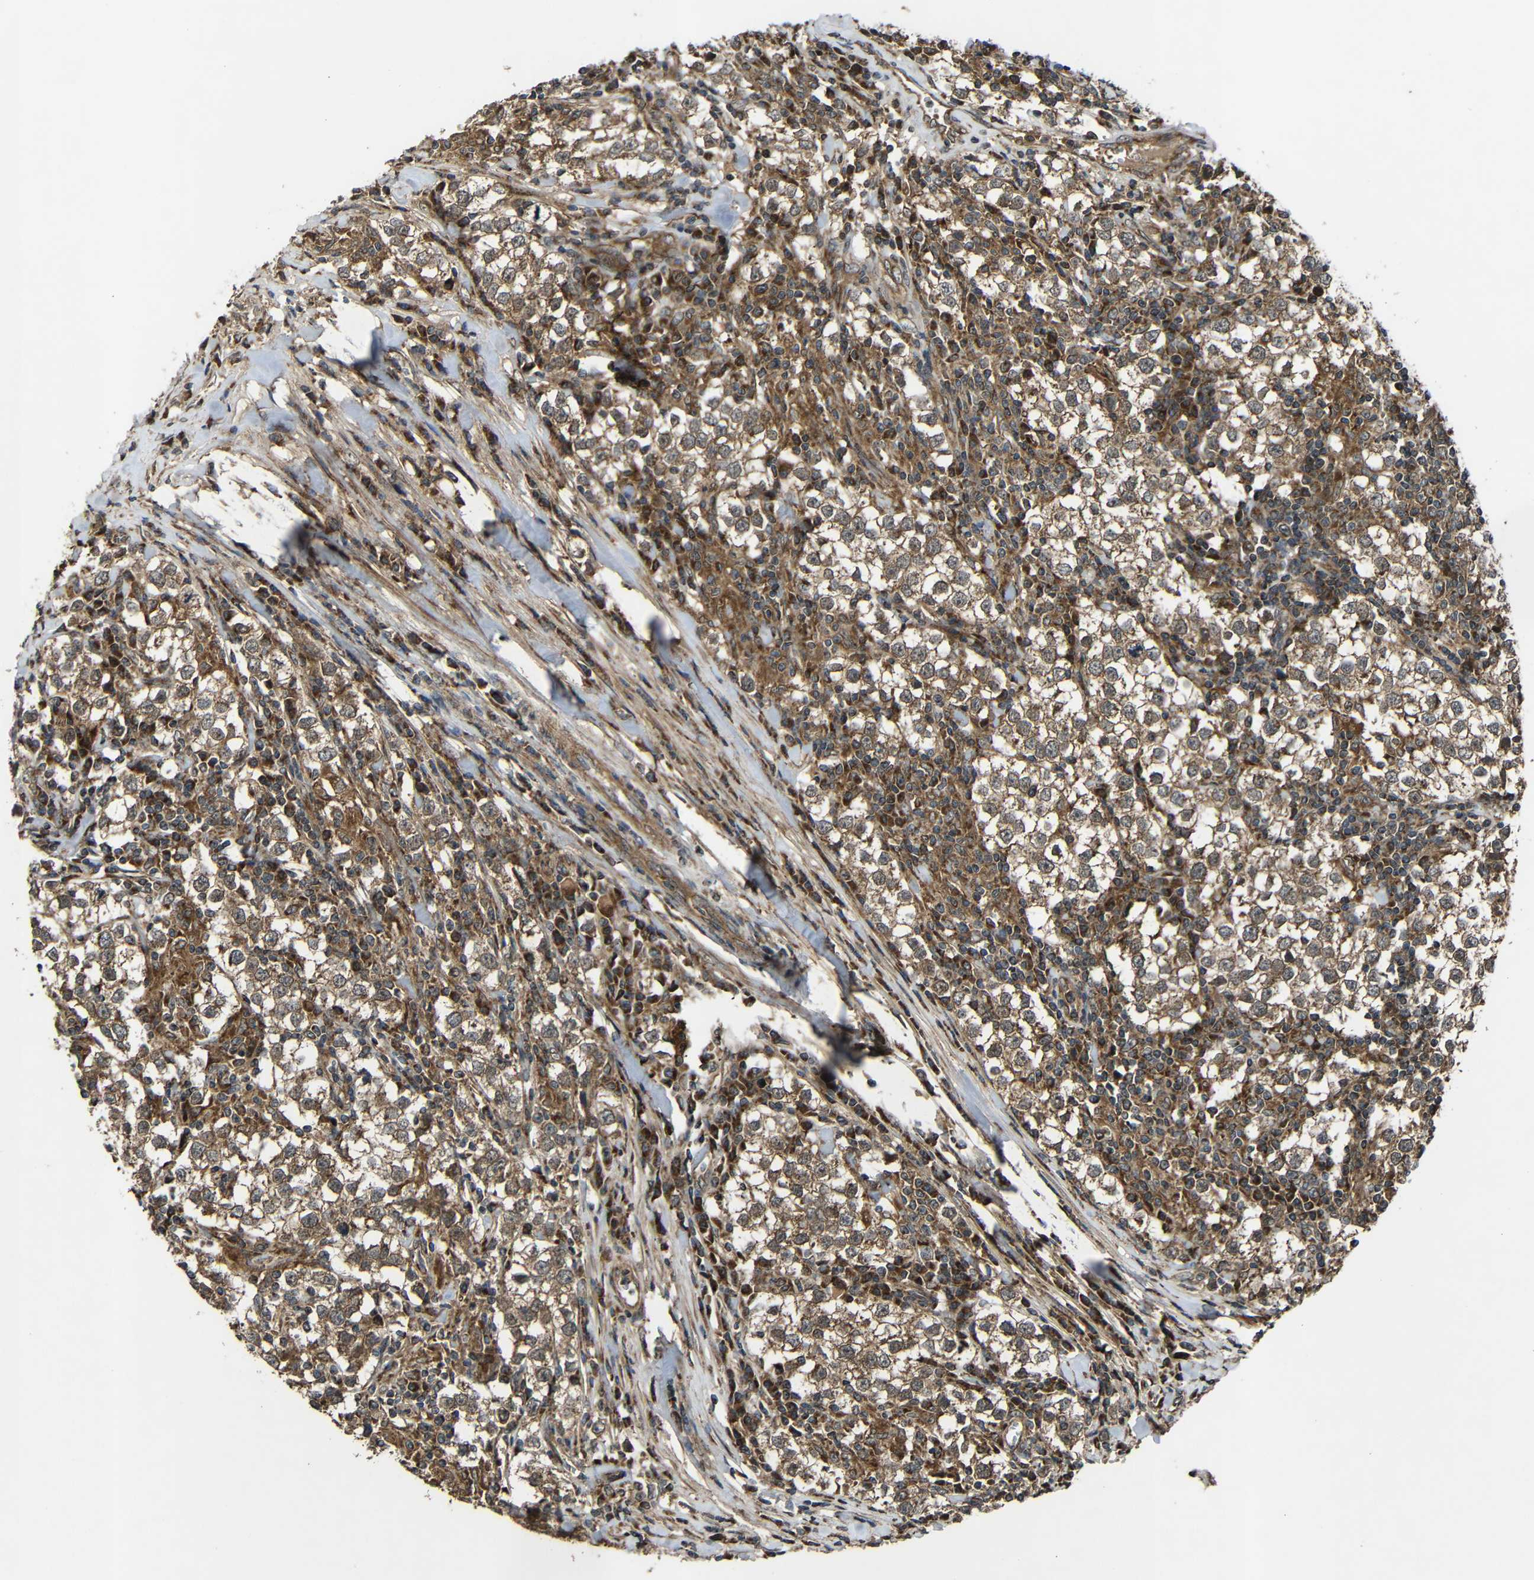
{"staining": {"intensity": "moderate", "quantity": ">75%", "location": "cytoplasmic/membranous"}, "tissue": "testis cancer", "cell_type": "Tumor cells", "image_type": "cancer", "snomed": [{"axis": "morphology", "description": "Seminoma, NOS"}, {"axis": "morphology", "description": "Carcinoma, Embryonal, NOS"}, {"axis": "topography", "description": "Testis"}], "caption": "Immunohistochemistry of testis cancer reveals medium levels of moderate cytoplasmic/membranous expression in about >75% of tumor cells. (DAB = brown stain, brightfield microscopy at high magnification).", "gene": "C1GALT1", "patient": {"sex": "male", "age": 36}}